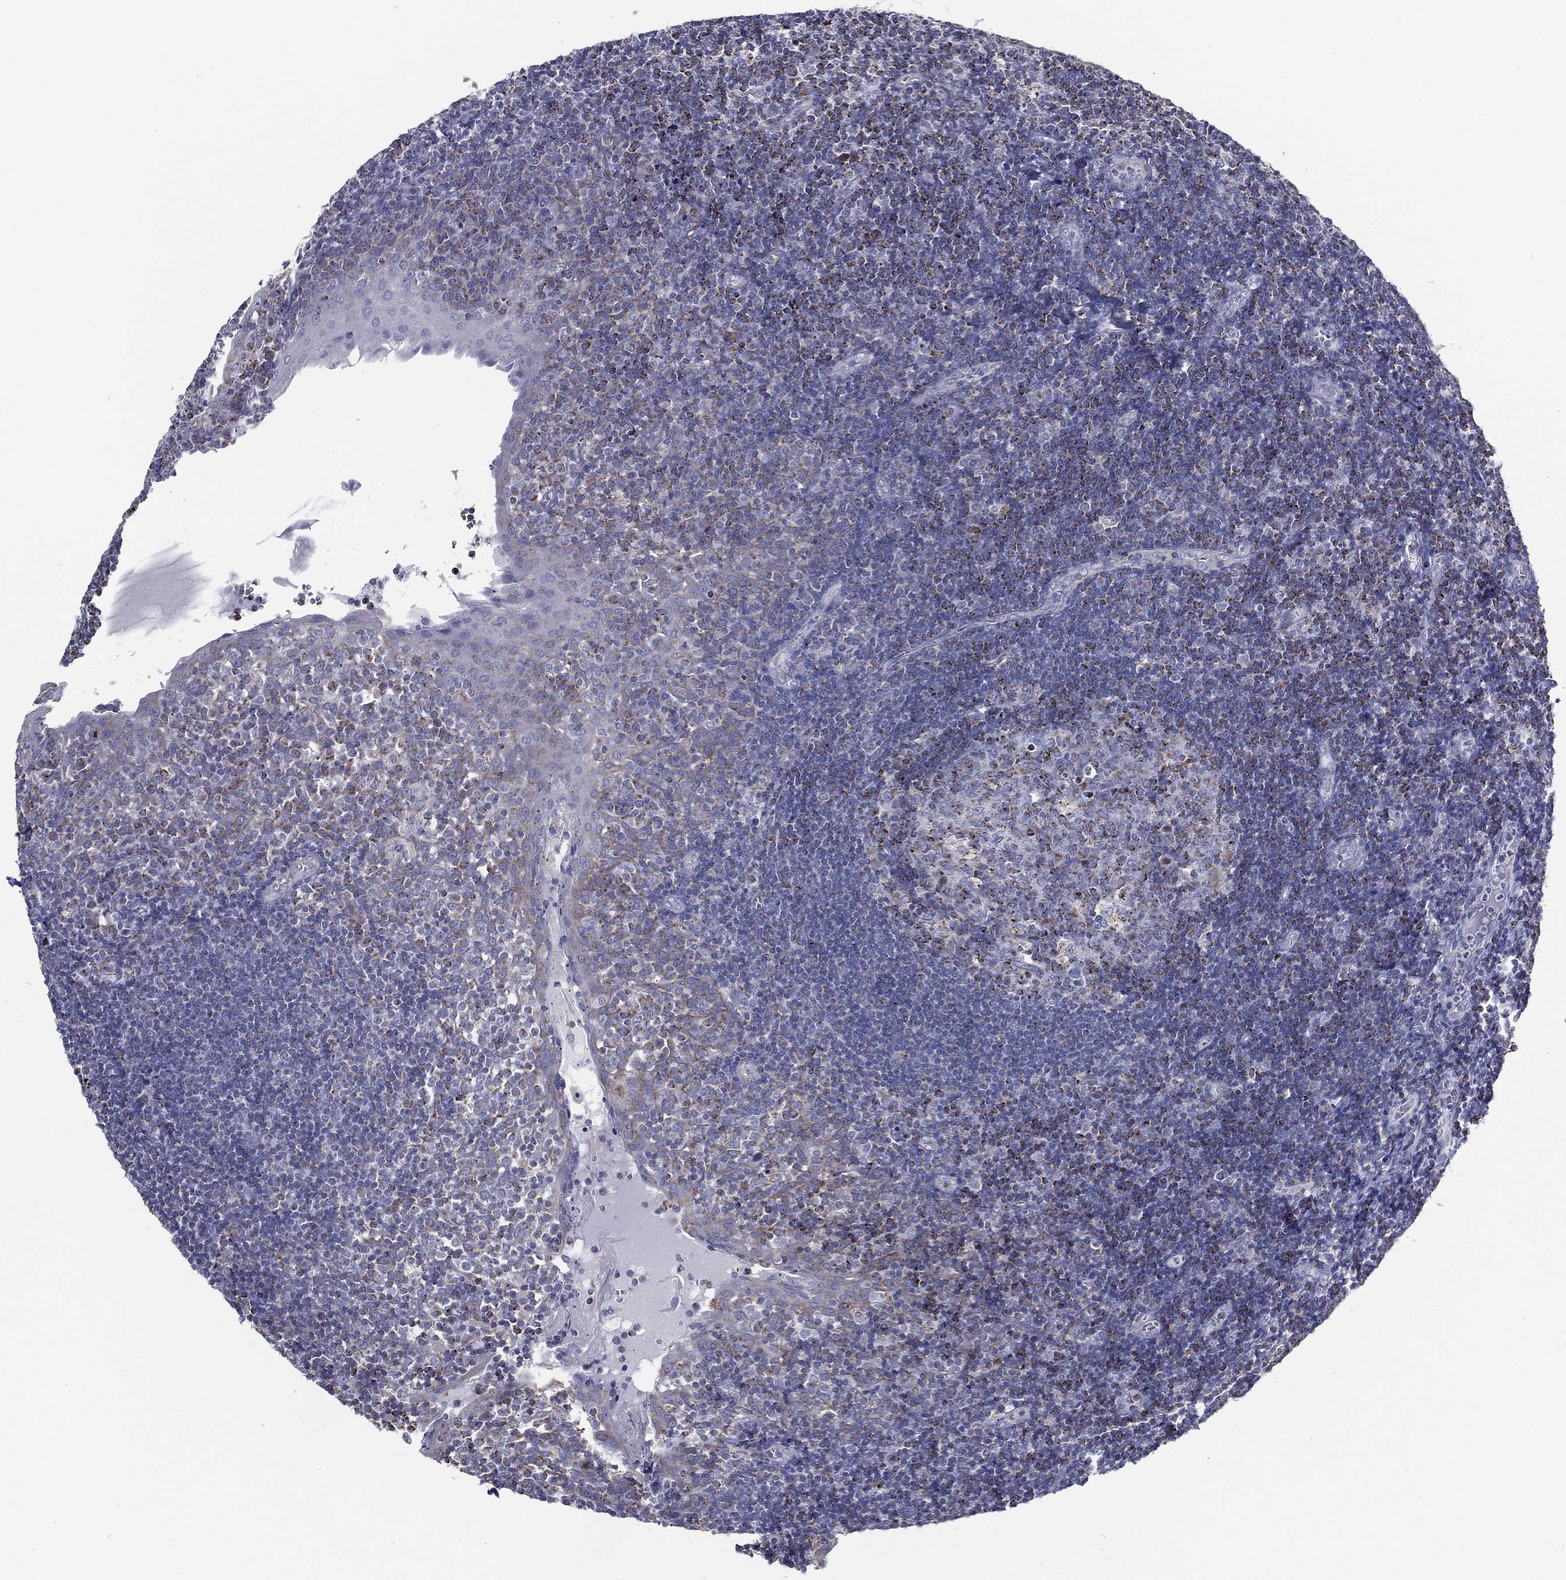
{"staining": {"intensity": "strong", "quantity": "<25%", "location": "cytoplasmic/membranous"}, "tissue": "tonsil", "cell_type": "Germinal center cells", "image_type": "normal", "snomed": [{"axis": "morphology", "description": "Normal tissue, NOS"}, {"axis": "topography", "description": "Tonsil"}], "caption": "Brown immunohistochemical staining in benign human tonsil shows strong cytoplasmic/membranous expression in about <25% of germinal center cells. (Stains: DAB in brown, nuclei in blue, Microscopy: brightfield microscopy at high magnification).", "gene": "SFXN1", "patient": {"sex": "female", "age": 13}}